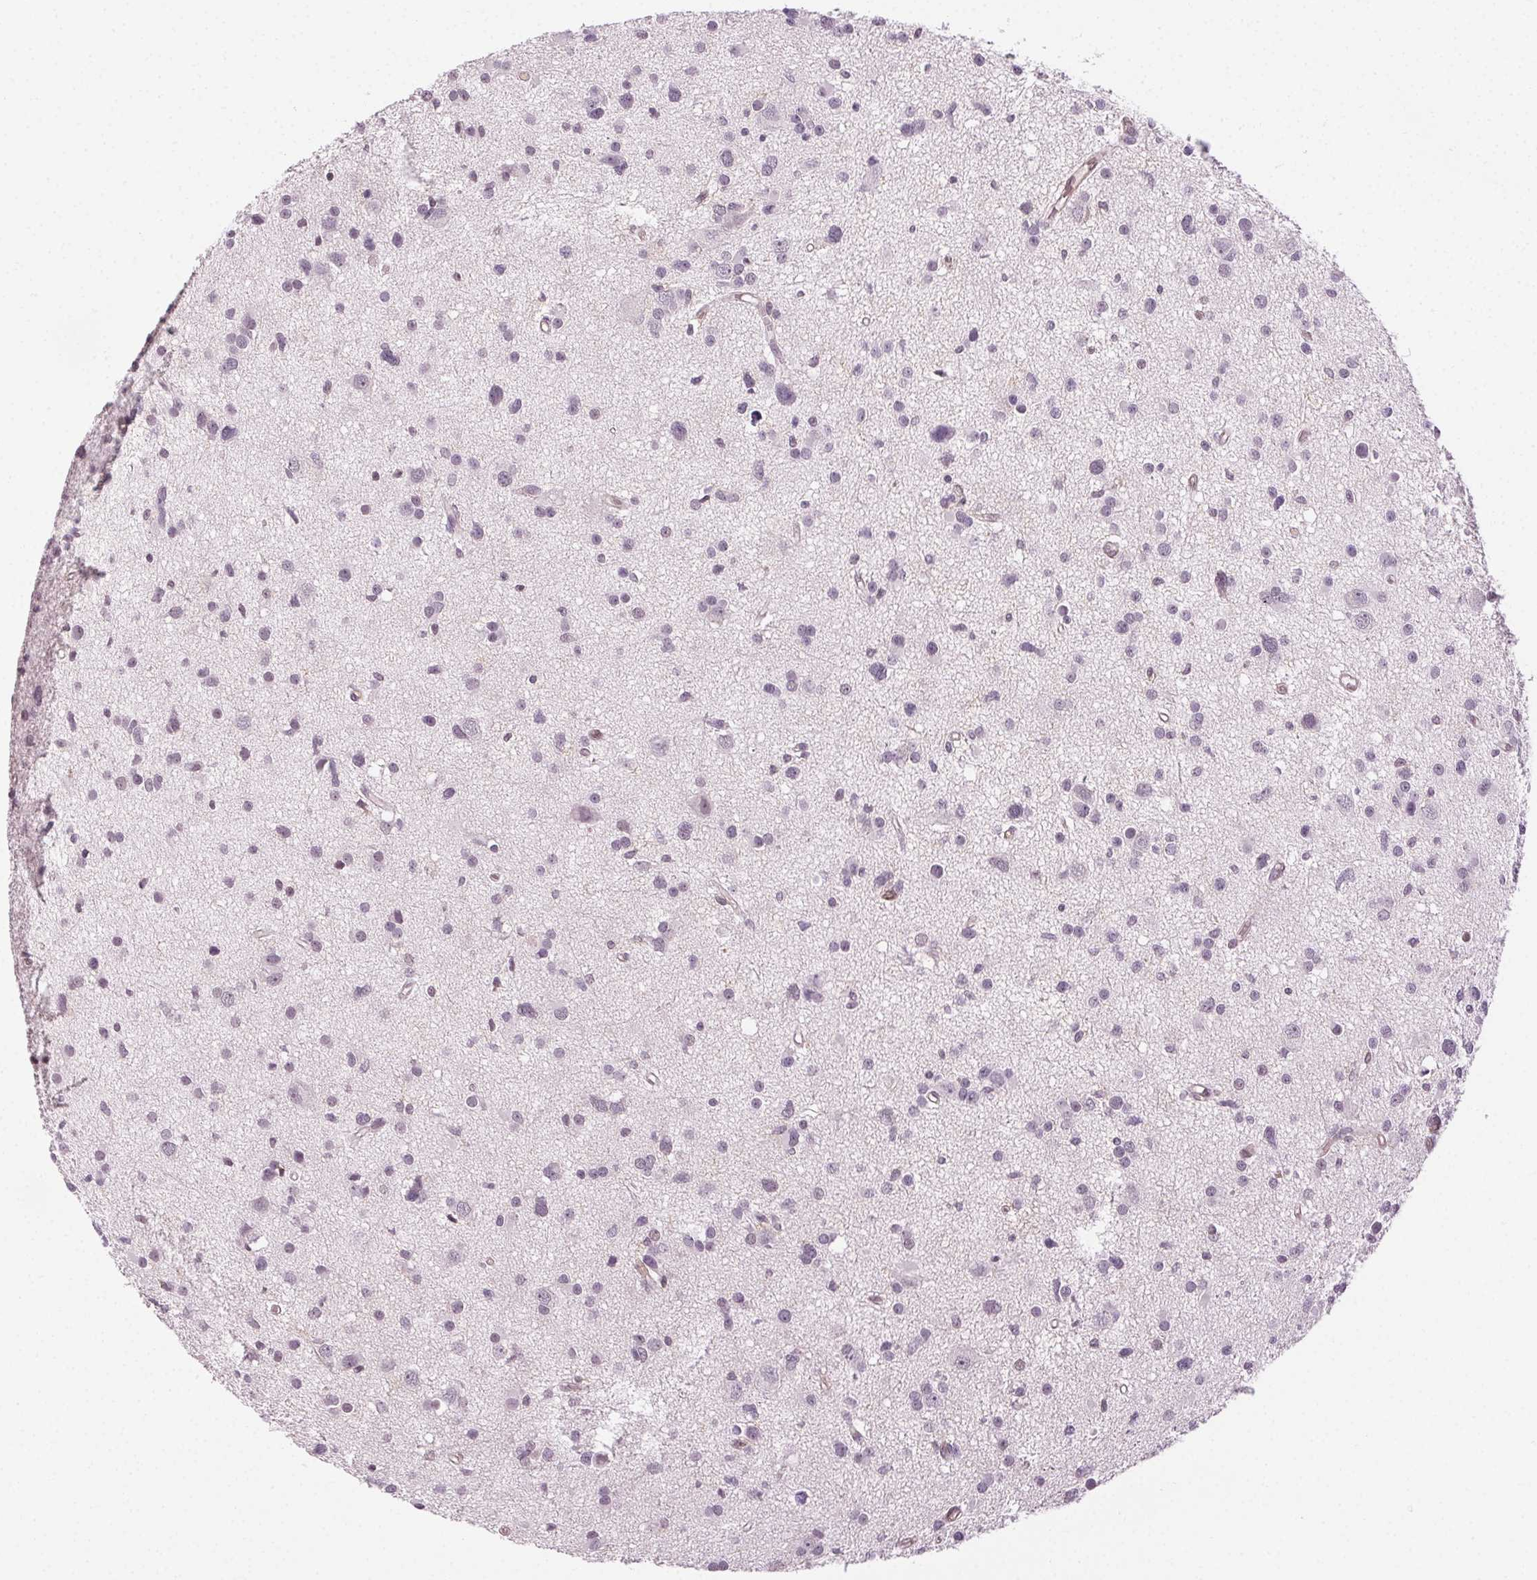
{"staining": {"intensity": "negative", "quantity": "none", "location": "none"}, "tissue": "glioma", "cell_type": "Tumor cells", "image_type": "cancer", "snomed": [{"axis": "morphology", "description": "Glioma, malignant, High grade"}, {"axis": "topography", "description": "Brain"}], "caption": "Protein analysis of malignant glioma (high-grade) demonstrates no significant positivity in tumor cells.", "gene": "AIF1L", "patient": {"sex": "male", "age": 54}}